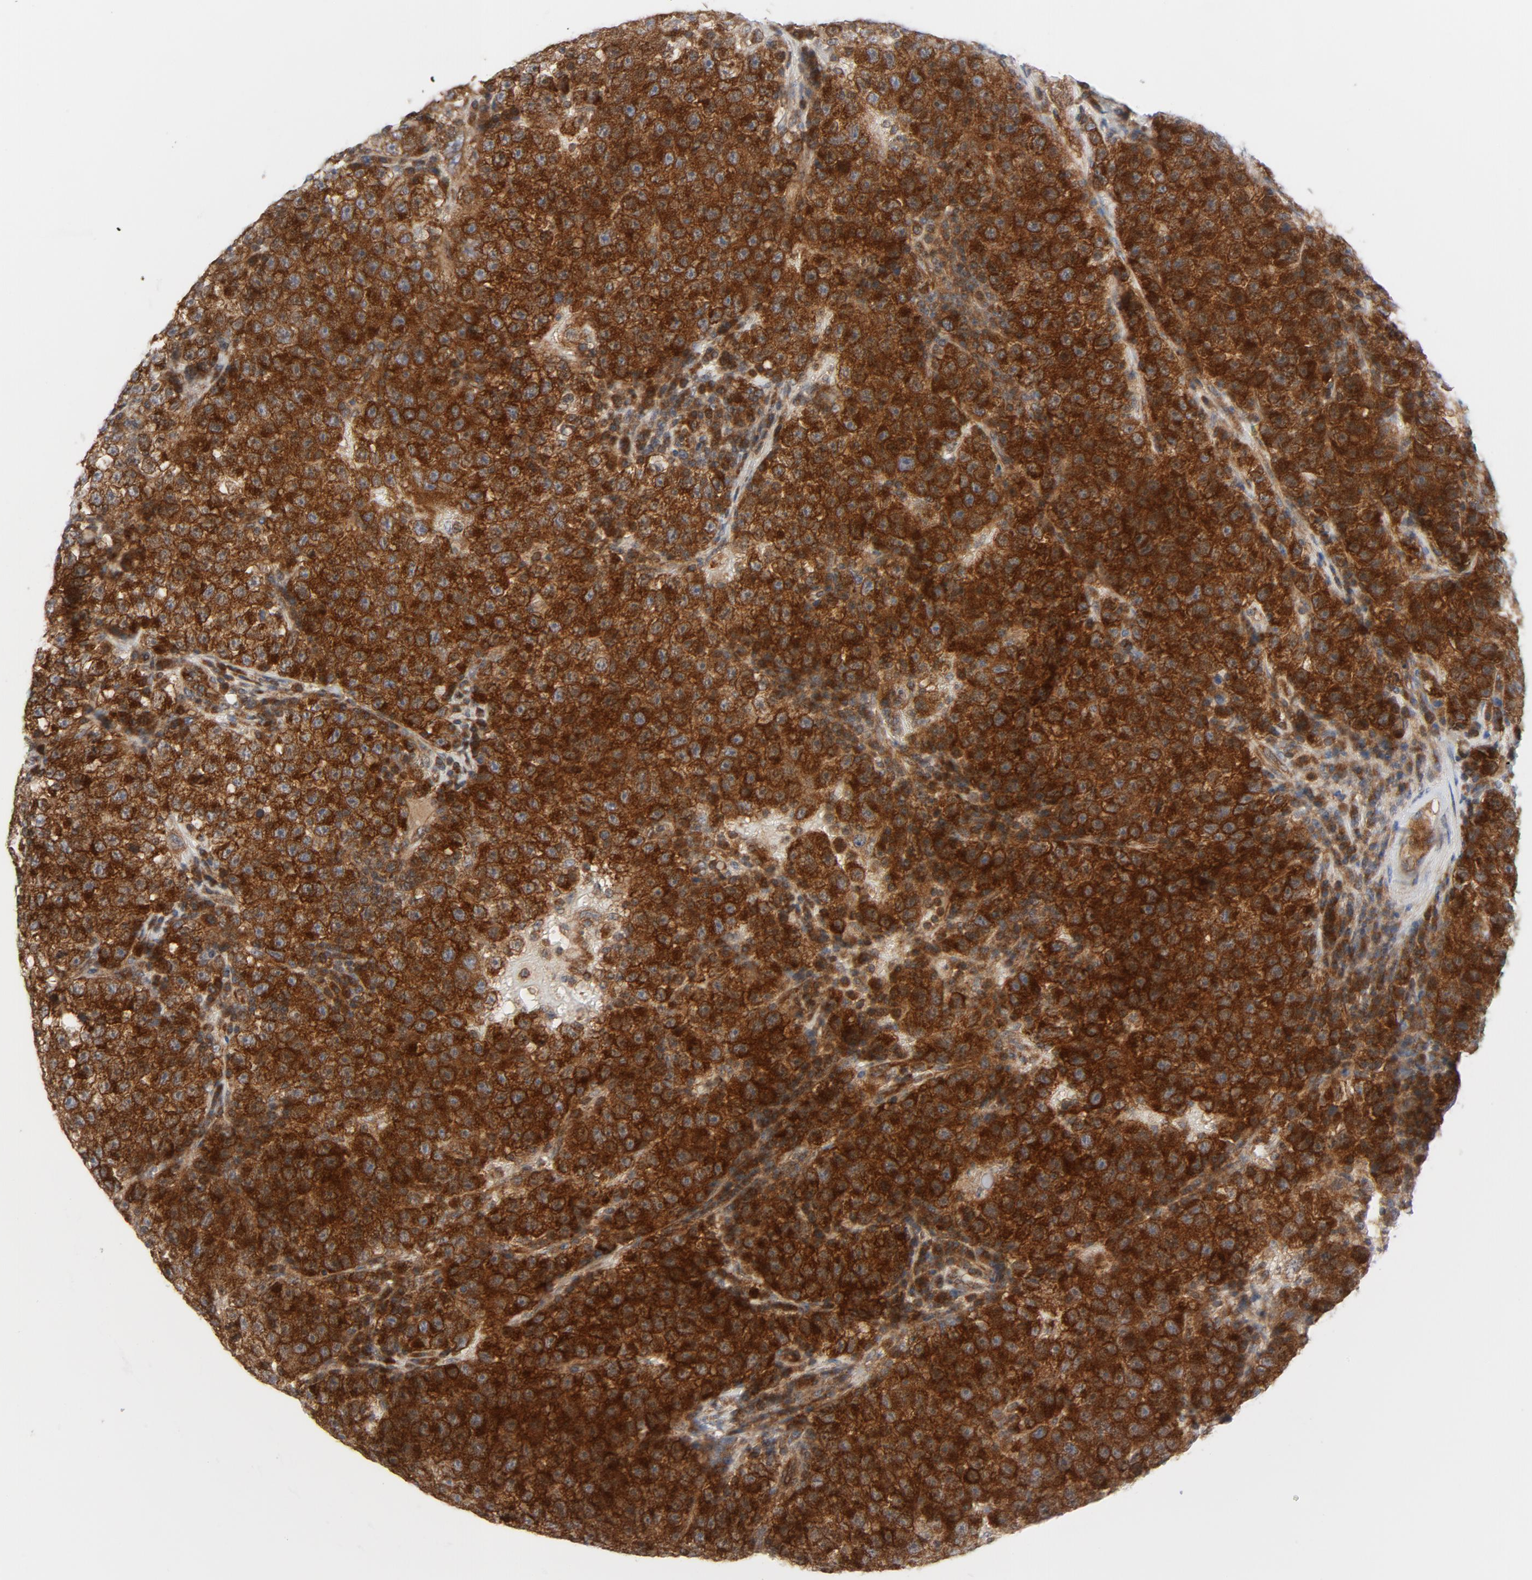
{"staining": {"intensity": "strong", "quantity": ">75%", "location": "cytoplasmic/membranous"}, "tissue": "testis cancer", "cell_type": "Tumor cells", "image_type": "cancer", "snomed": [{"axis": "morphology", "description": "Seminoma, NOS"}, {"axis": "topography", "description": "Testis"}], "caption": "The histopathology image reveals immunohistochemical staining of testis cancer. There is strong cytoplasmic/membranous expression is appreciated in approximately >75% of tumor cells. (Brightfield microscopy of DAB IHC at high magnification).", "gene": "TSG101", "patient": {"sex": "male", "age": 22}}